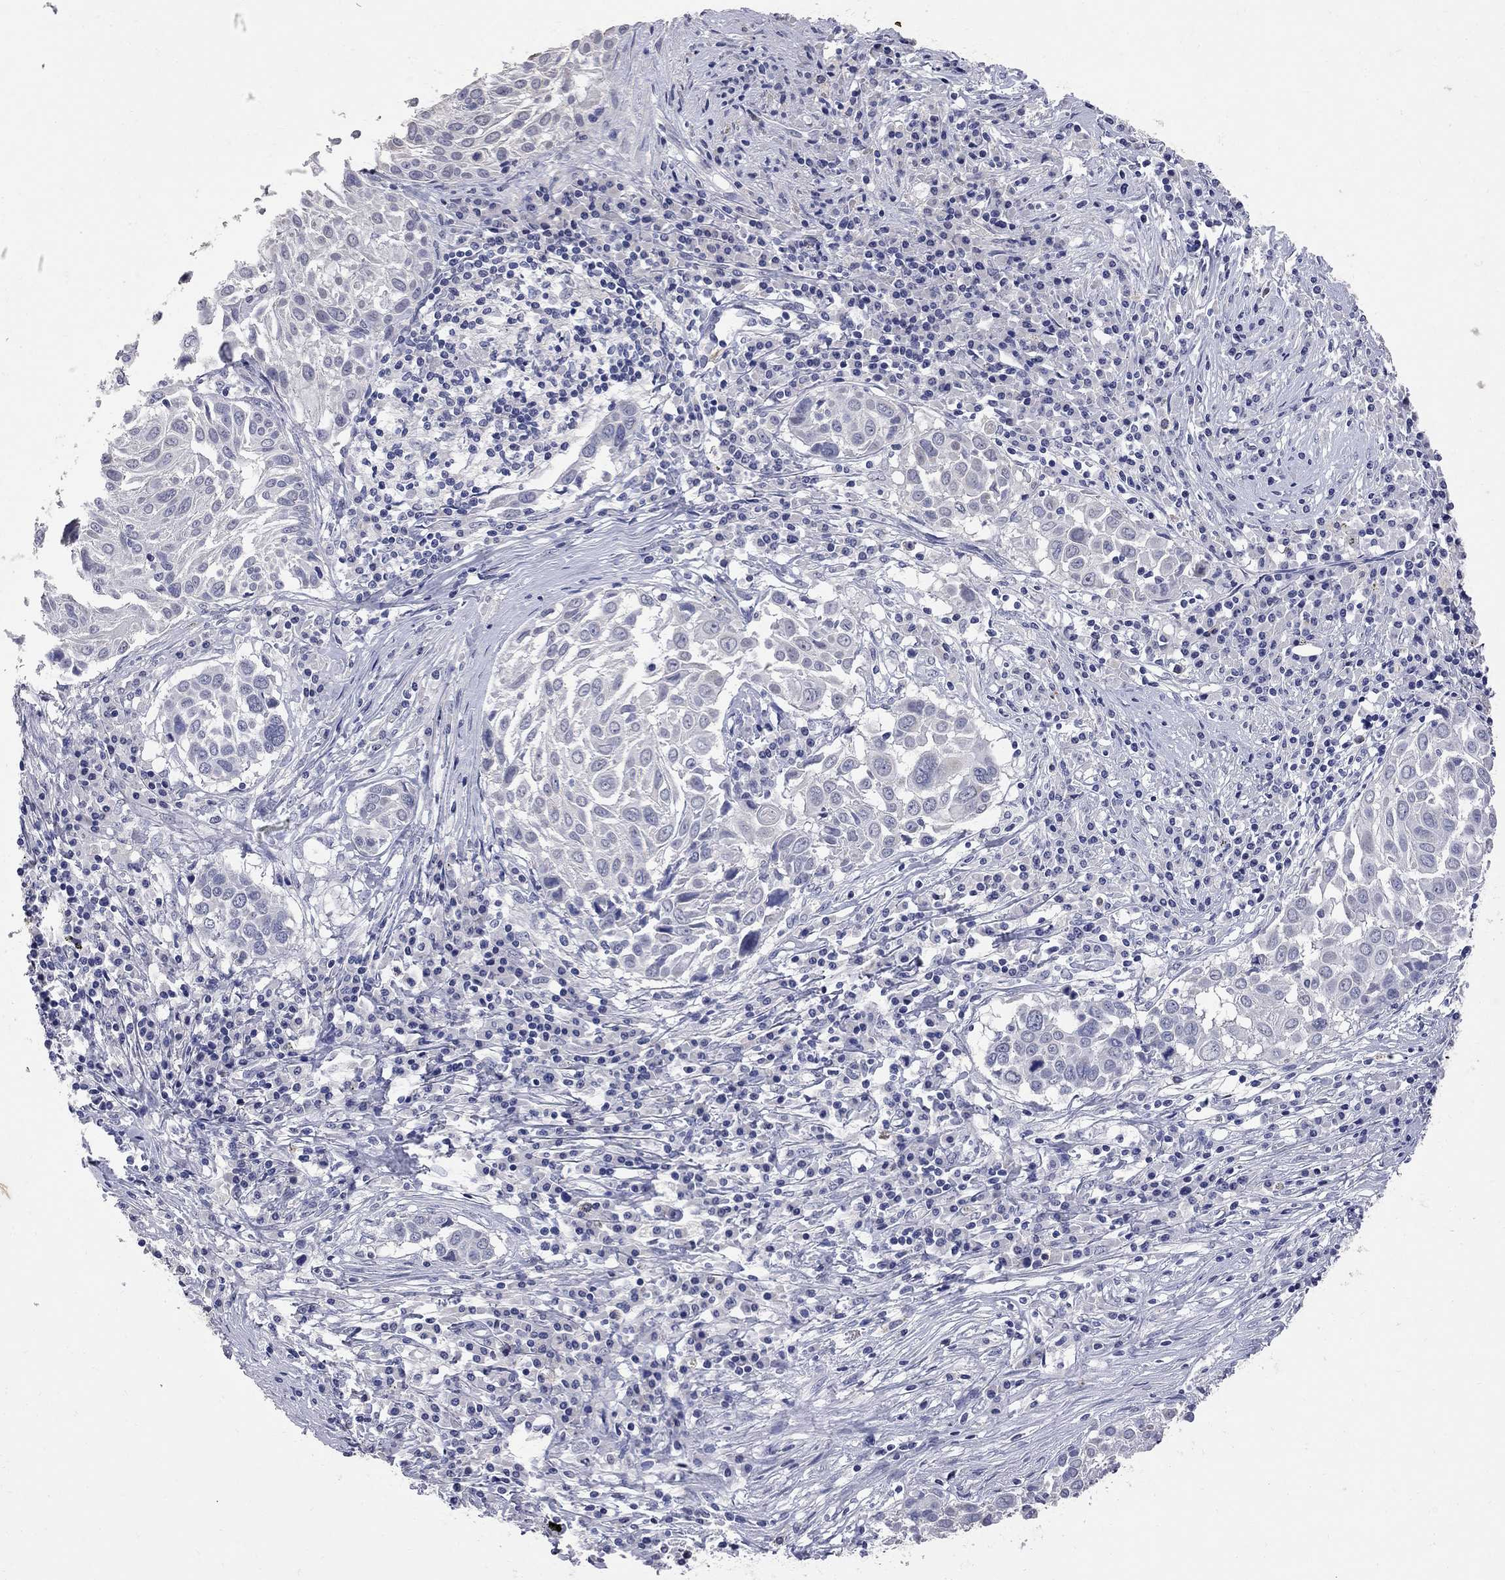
{"staining": {"intensity": "negative", "quantity": "none", "location": "none"}, "tissue": "lung cancer", "cell_type": "Tumor cells", "image_type": "cancer", "snomed": [{"axis": "morphology", "description": "Squamous cell carcinoma, NOS"}, {"axis": "topography", "description": "Lung"}], "caption": "DAB immunohistochemical staining of squamous cell carcinoma (lung) exhibits no significant positivity in tumor cells. (Stains: DAB immunohistochemistry (IHC) with hematoxylin counter stain, Microscopy: brightfield microscopy at high magnification).", "gene": "NOS2", "patient": {"sex": "male", "age": 57}}